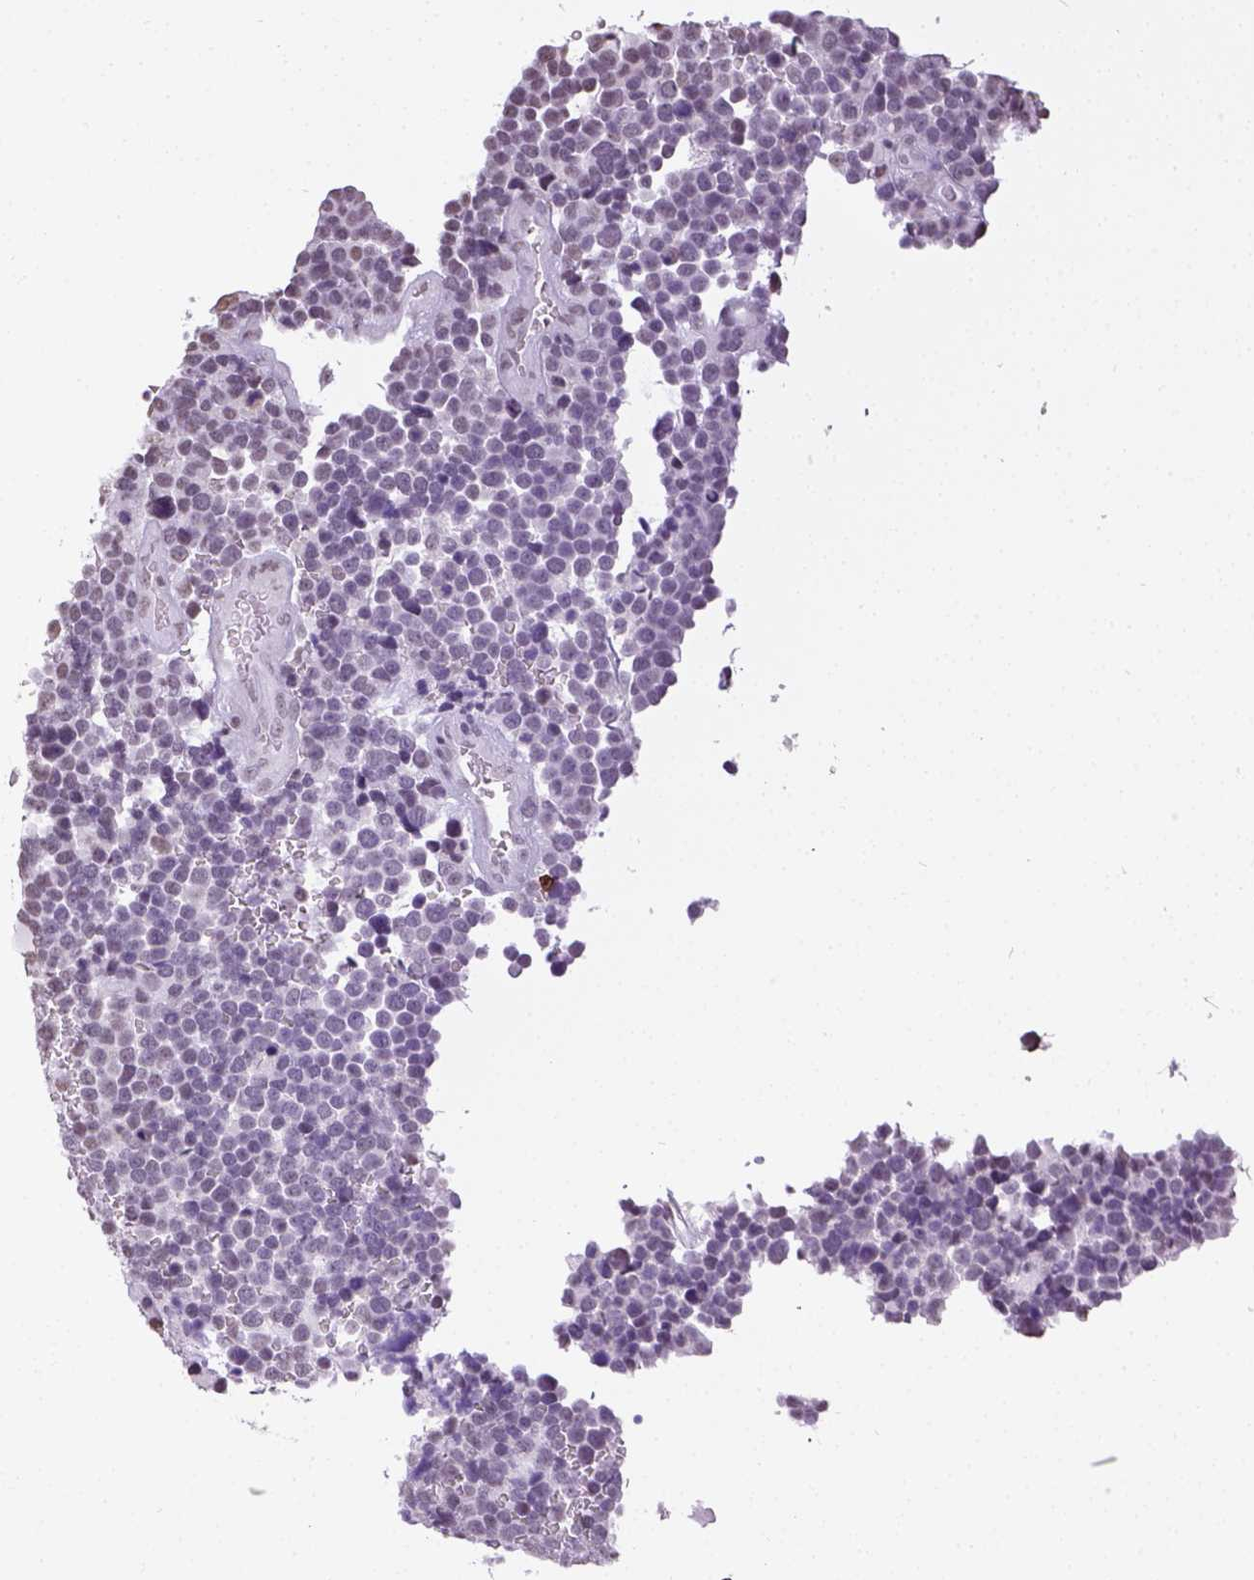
{"staining": {"intensity": "negative", "quantity": "none", "location": "none"}, "tissue": "glioma", "cell_type": "Tumor cells", "image_type": "cancer", "snomed": [{"axis": "morphology", "description": "Glioma, malignant, High grade"}, {"axis": "topography", "description": "Brain"}], "caption": "Histopathology image shows no significant protein expression in tumor cells of glioma. (DAB IHC visualized using brightfield microscopy, high magnification).", "gene": "CD3E", "patient": {"sex": "male", "age": 33}}